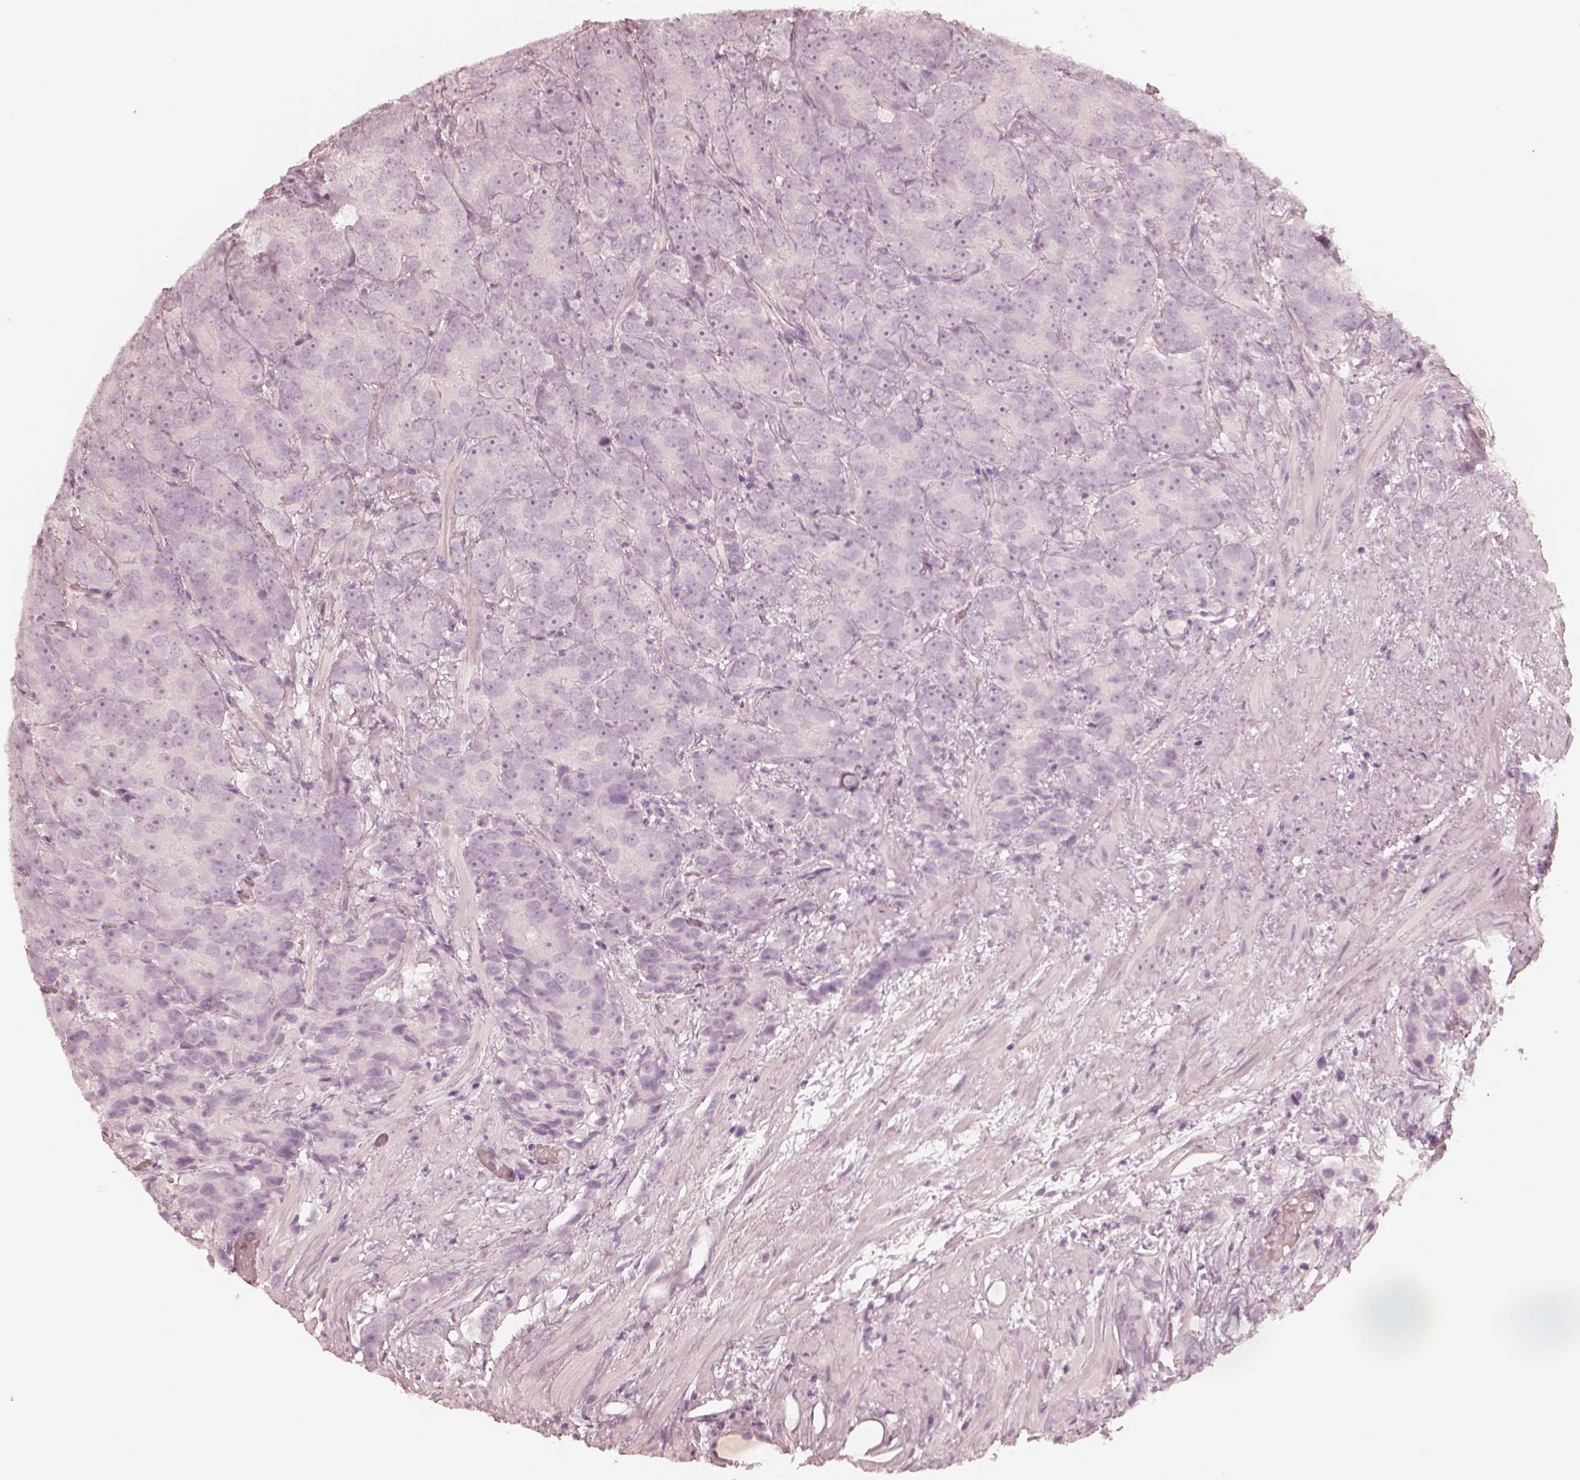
{"staining": {"intensity": "negative", "quantity": "none", "location": "none"}, "tissue": "prostate cancer", "cell_type": "Tumor cells", "image_type": "cancer", "snomed": [{"axis": "morphology", "description": "Adenocarcinoma, High grade"}, {"axis": "topography", "description": "Prostate"}], "caption": "Adenocarcinoma (high-grade) (prostate) was stained to show a protein in brown. There is no significant expression in tumor cells. (DAB immunohistochemistry (IHC) with hematoxylin counter stain).", "gene": "KRT82", "patient": {"sex": "male", "age": 90}}